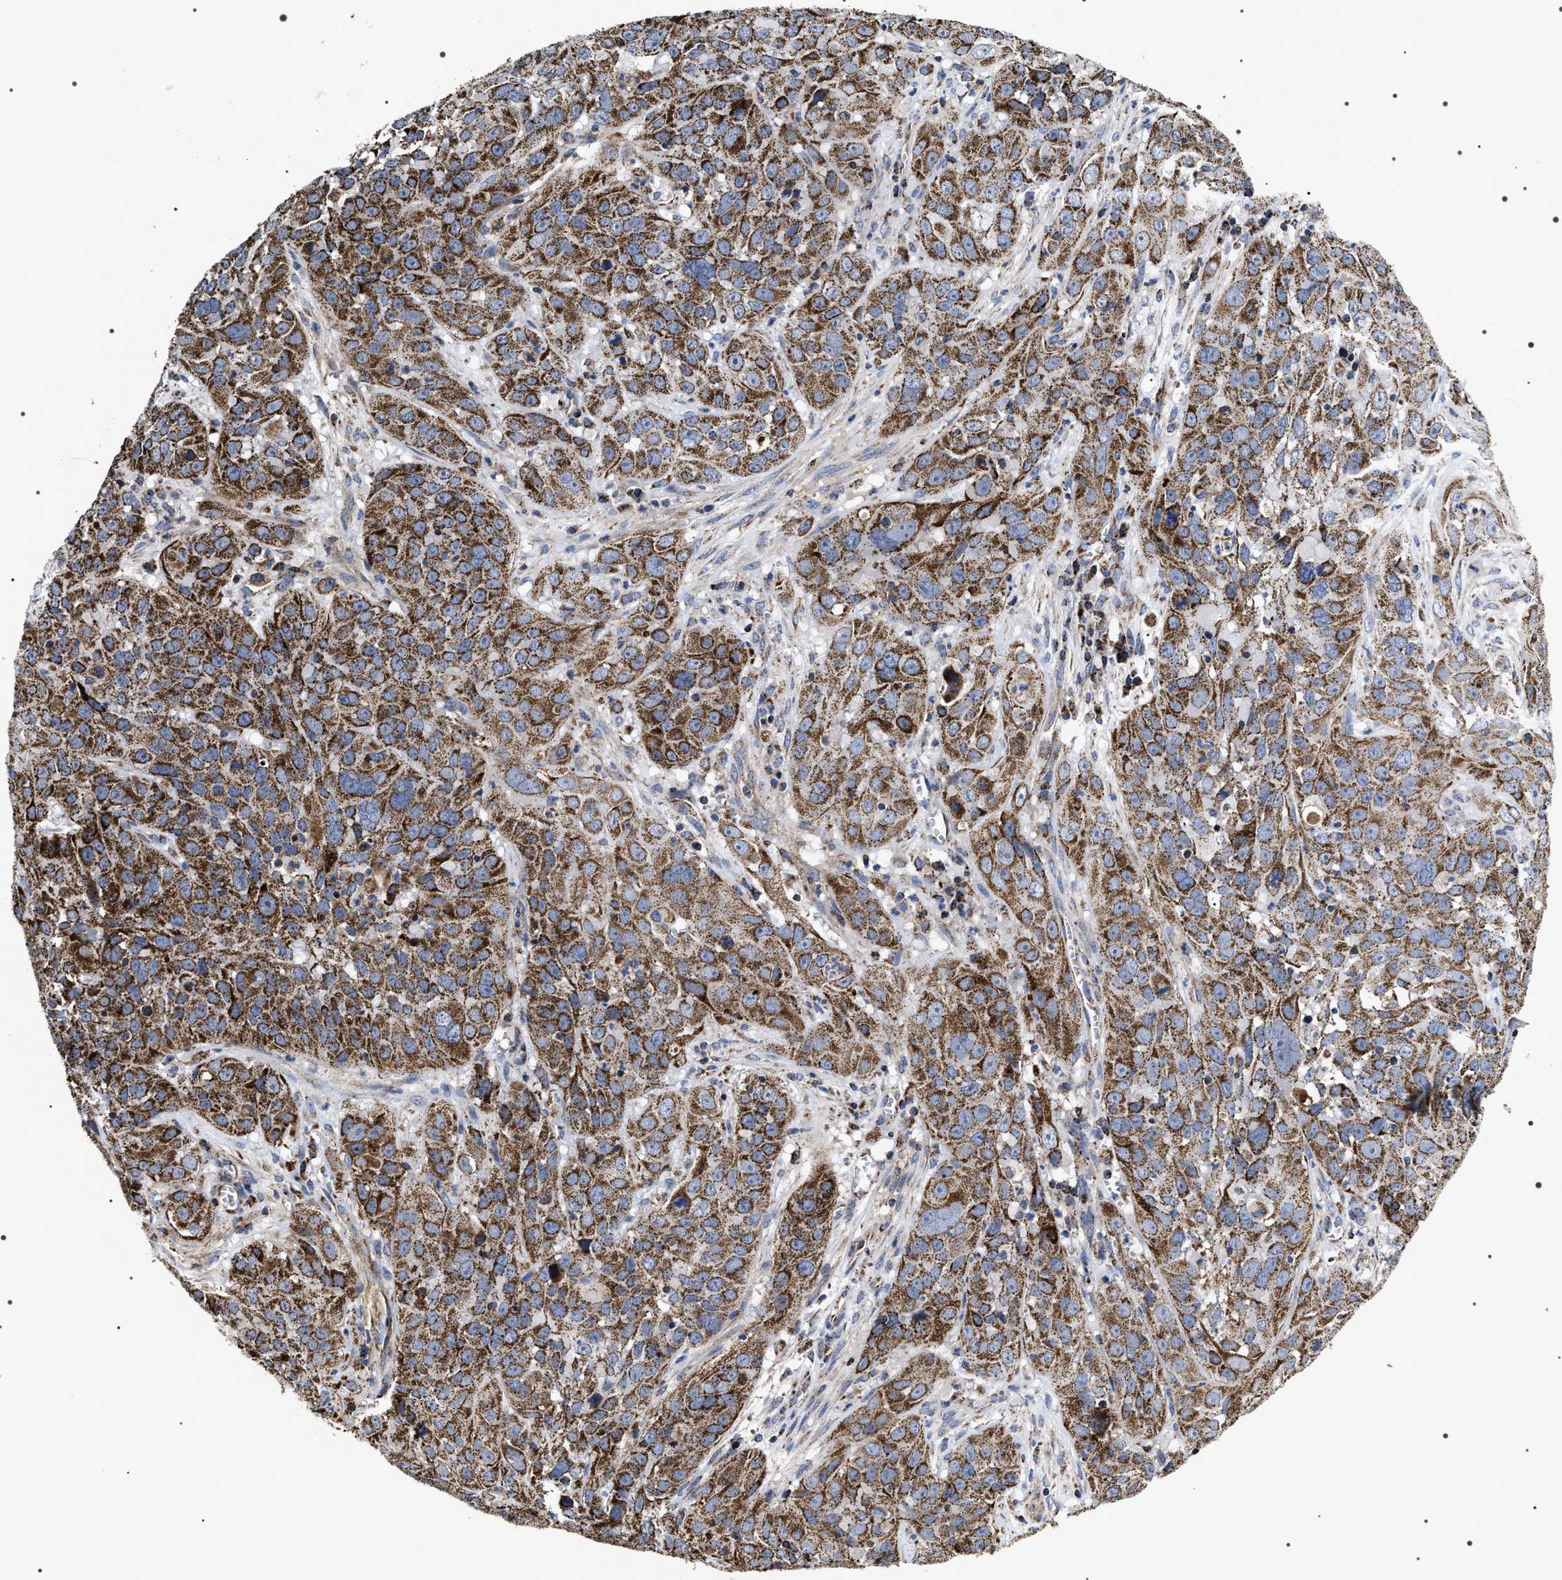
{"staining": {"intensity": "strong", "quantity": ">75%", "location": "cytoplasmic/membranous"}, "tissue": "cervical cancer", "cell_type": "Tumor cells", "image_type": "cancer", "snomed": [{"axis": "morphology", "description": "Squamous cell carcinoma, NOS"}, {"axis": "topography", "description": "Cervix"}], "caption": "Squamous cell carcinoma (cervical) stained with a brown dye demonstrates strong cytoplasmic/membranous positive expression in approximately >75% of tumor cells.", "gene": "COG5", "patient": {"sex": "female", "age": 32}}